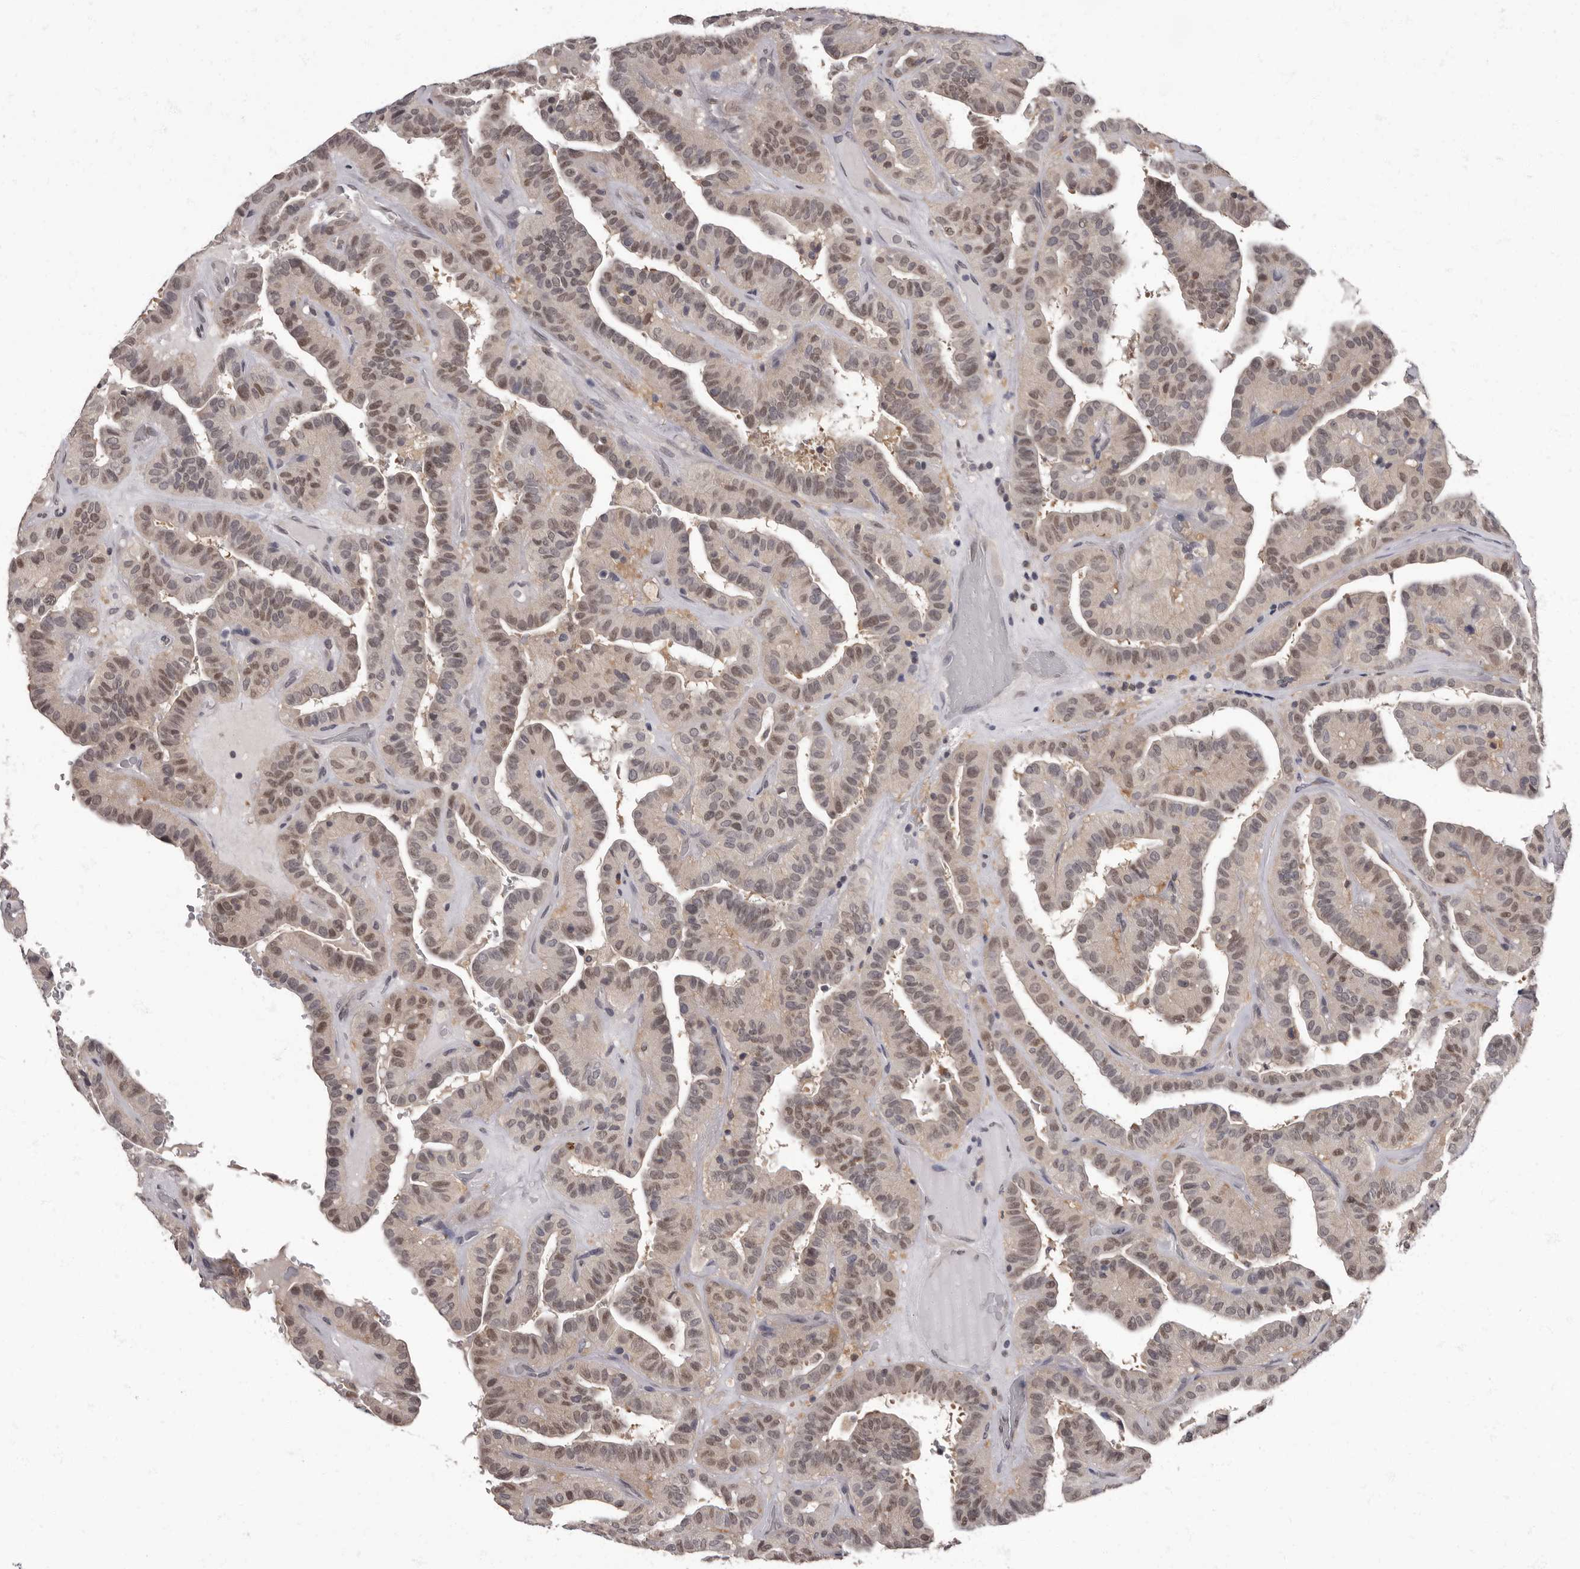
{"staining": {"intensity": "weak", "quantity": ">75%", "location": "cytoplasmic/membranous,nuclear"}, "tissue": "thyroid cancer", "cell_type": "Tumor cells", "image_type": "cancer", "snomed": [{"axis": "morphology", "description": "Papillary adenocarcinoma, NOS"}, {"axis": "topography", "description": "Thyroid gland"}], "caption": "Brown immunohistochemical staining in human papillary adenocarcinoma (thyroid) exhibits weak cytoplasmic/membranous and nuclear staining in approximately >75% of tumor cells.", "gene": "C1orf50", "patient": {"sex": "male", "age": 77}}